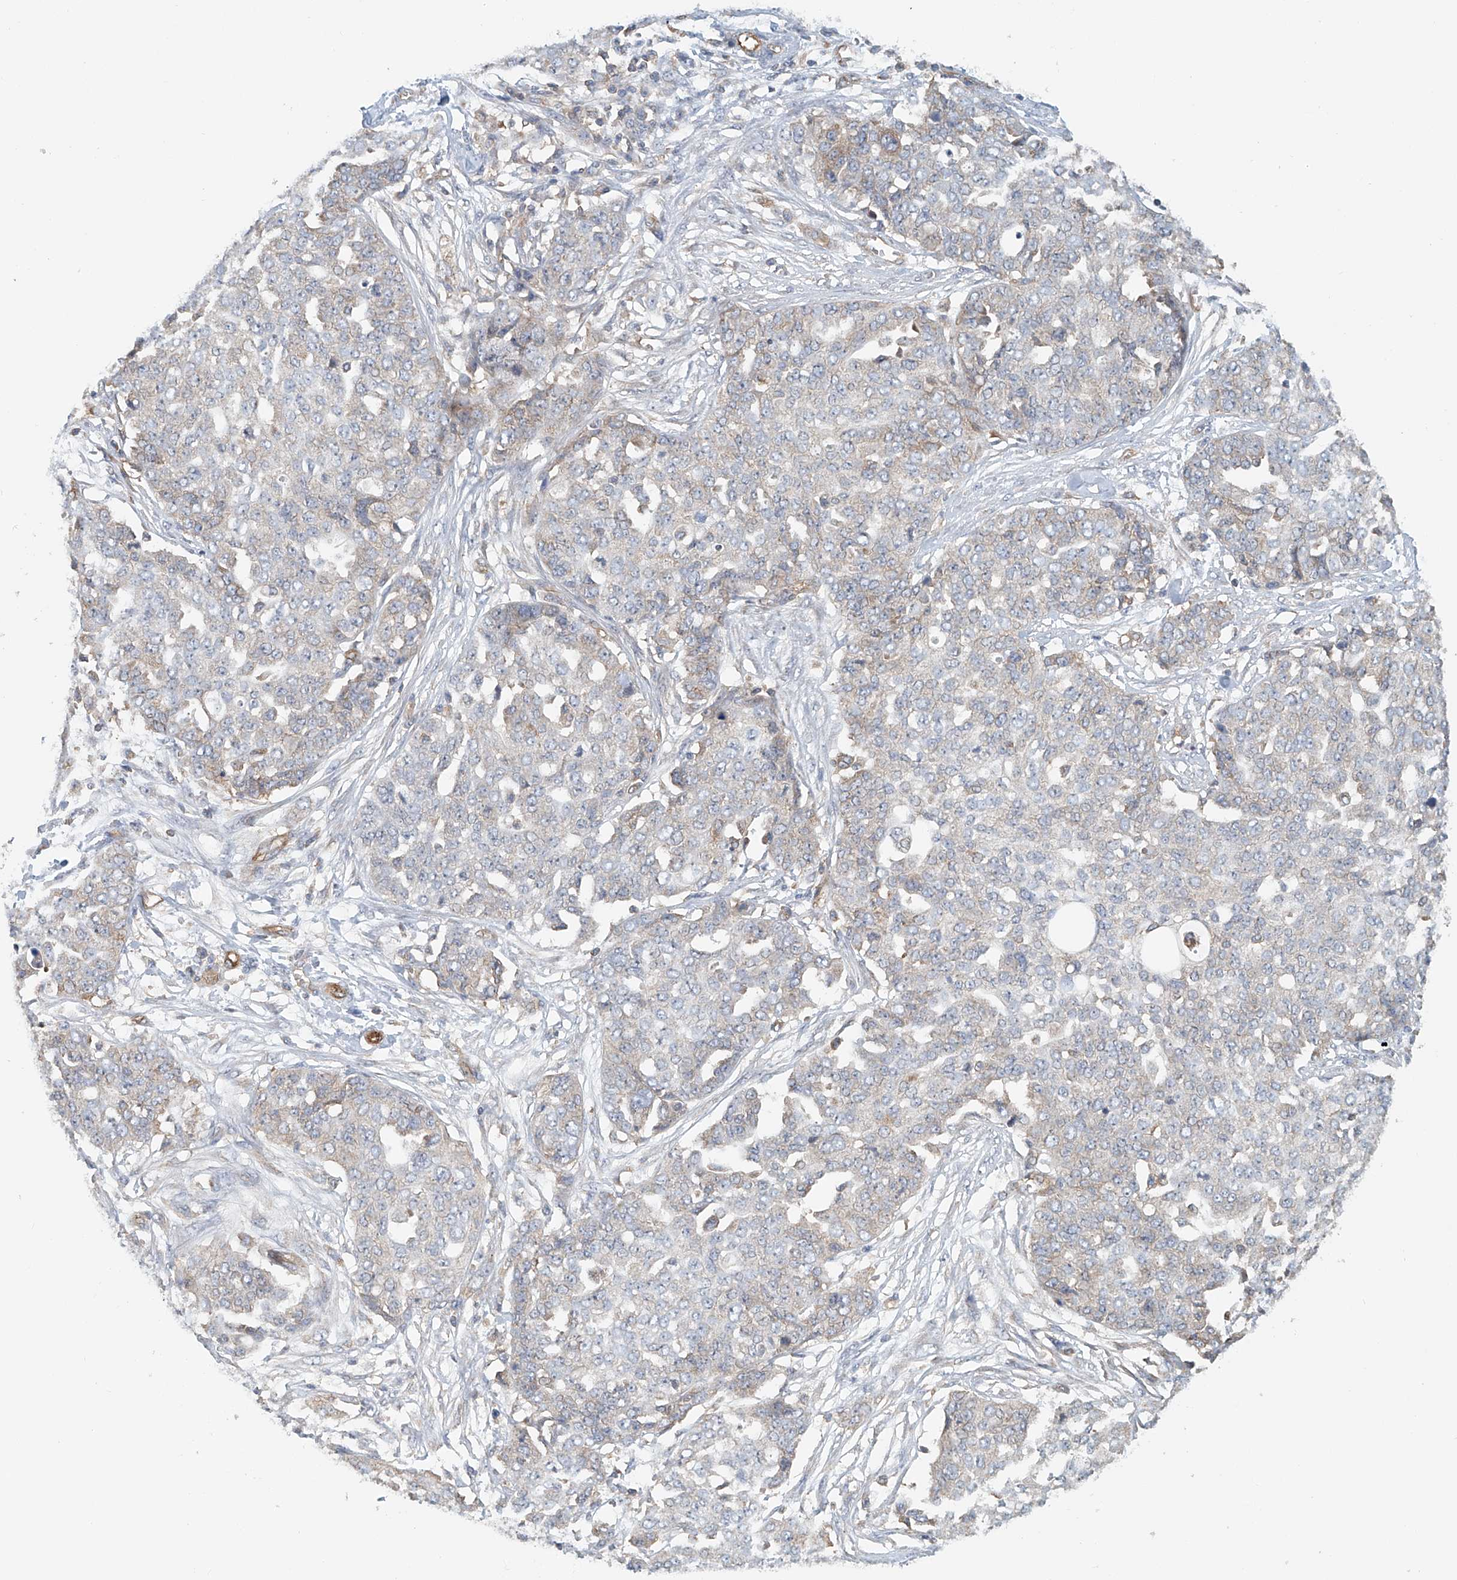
{"staining": {"intensity": "negative", "quantity": "none", "location": "none"}, "tissue": "ovarian cancer", "cell_type": "Tumor cells", "image_type": "cancer", "snomed": [{"axis": "morphology", "description": "Cystadenocarcinoma, serous, NOS"}, {"axis": "topography", "description": "Soft tissue"}, {"axis": "topography", "description": "Ovary"}], "caption": "High magnification brightfield microscopy of ovarian cancer stained with DAB (brown) and counterstained with hematoxylin (blue): tumor cells show no significant positivity.", "gene": "FRYL", "patient": {"sex": "female", "age": 57}}